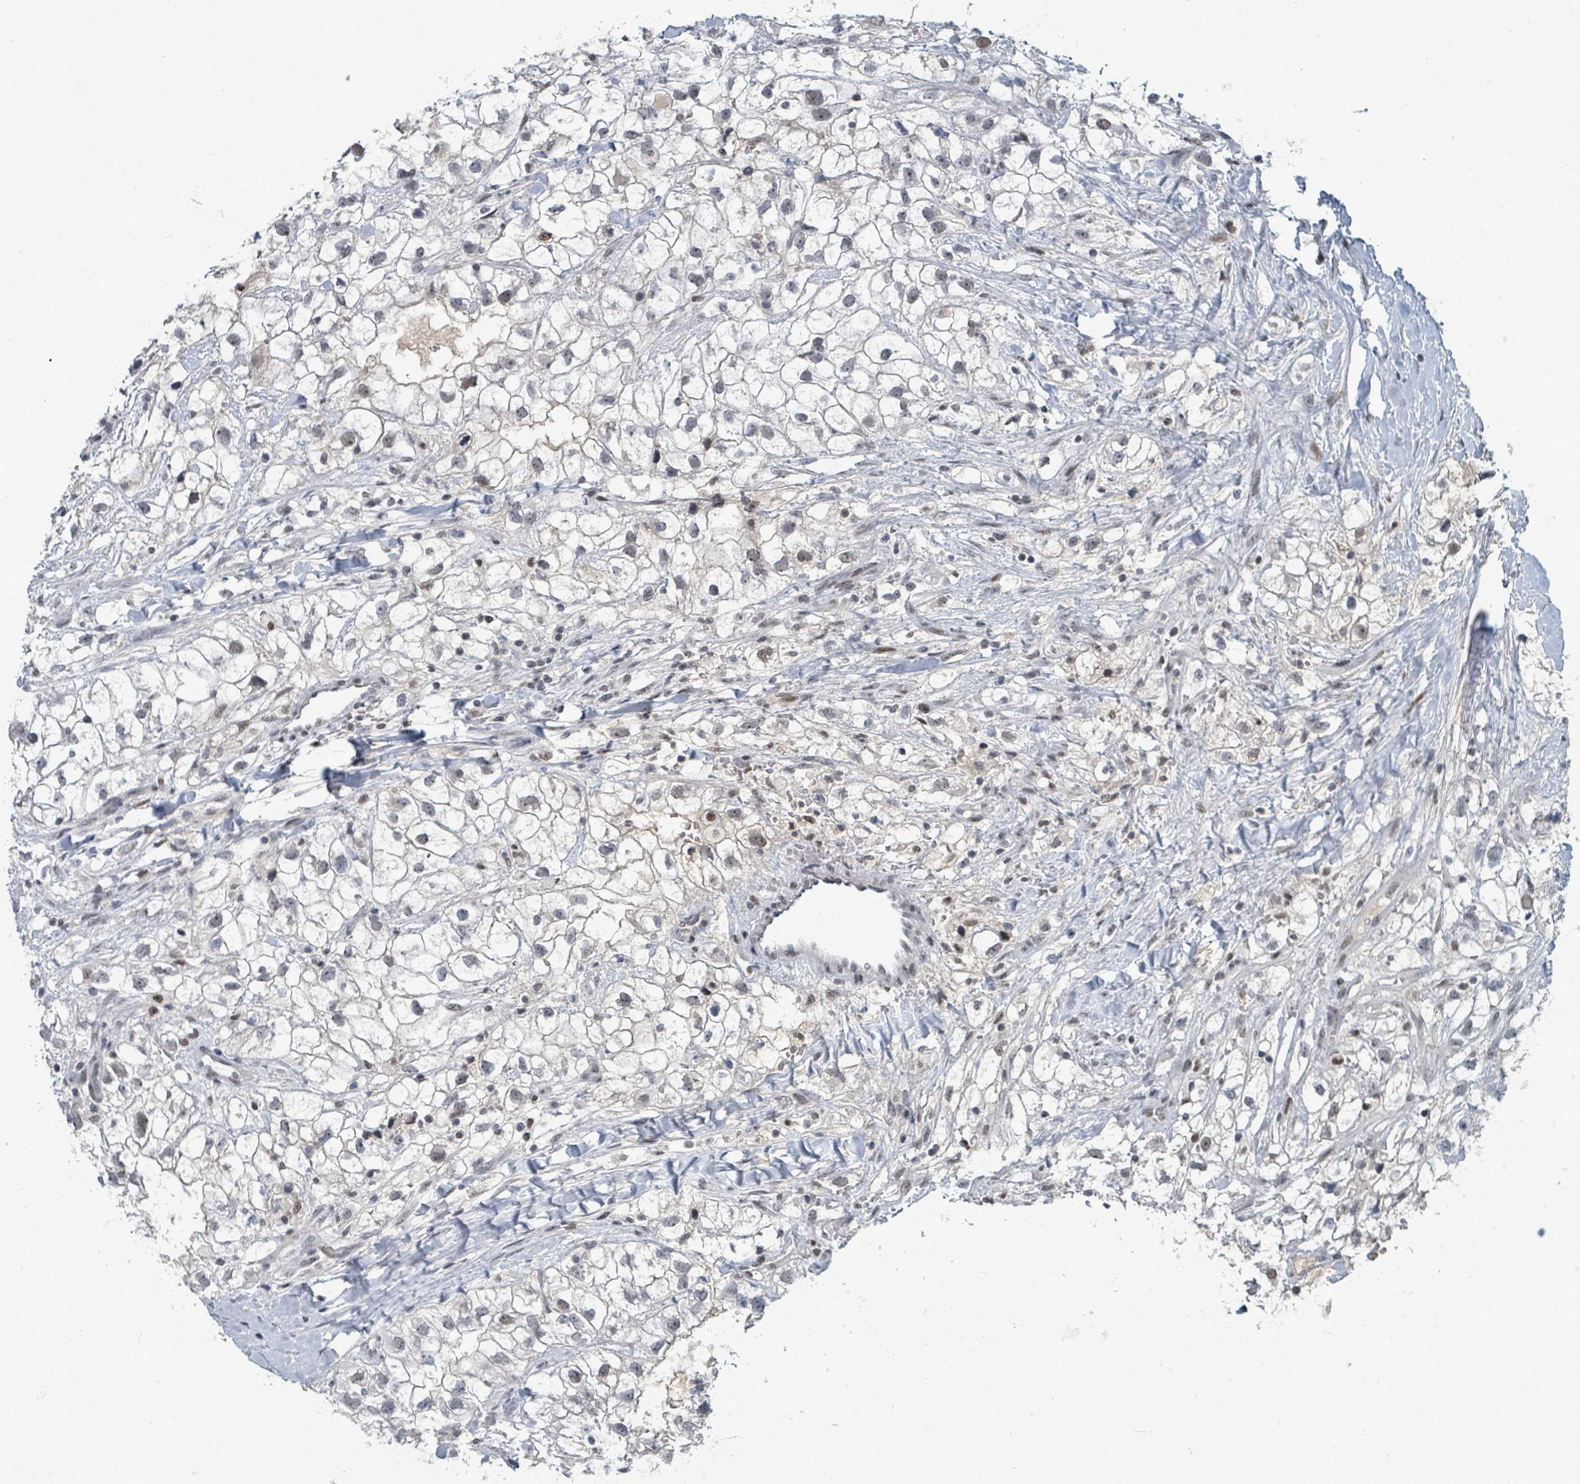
{"staining": {"intensity": "weak", "quantity": "<25%", "location": "nuclear"}, "tissue": "renal cancer", "cell_type": "Tumor cells", "image_type": "cancer", "snomed": [{"axis": "morphology", "description": "Adenocarcinoma, NOS"}, {"axis": "topography", "description": "Kidney"}], "caption": "Micrograph shows no protein staining in tumor cells of renal adenocarcinoma tissue. (DAB (3,3'-diaminobenzidine) IHC with hematoxylin counter stain).", "gene": "UCK1", "patient": {"sex": "male", "age": 59}}